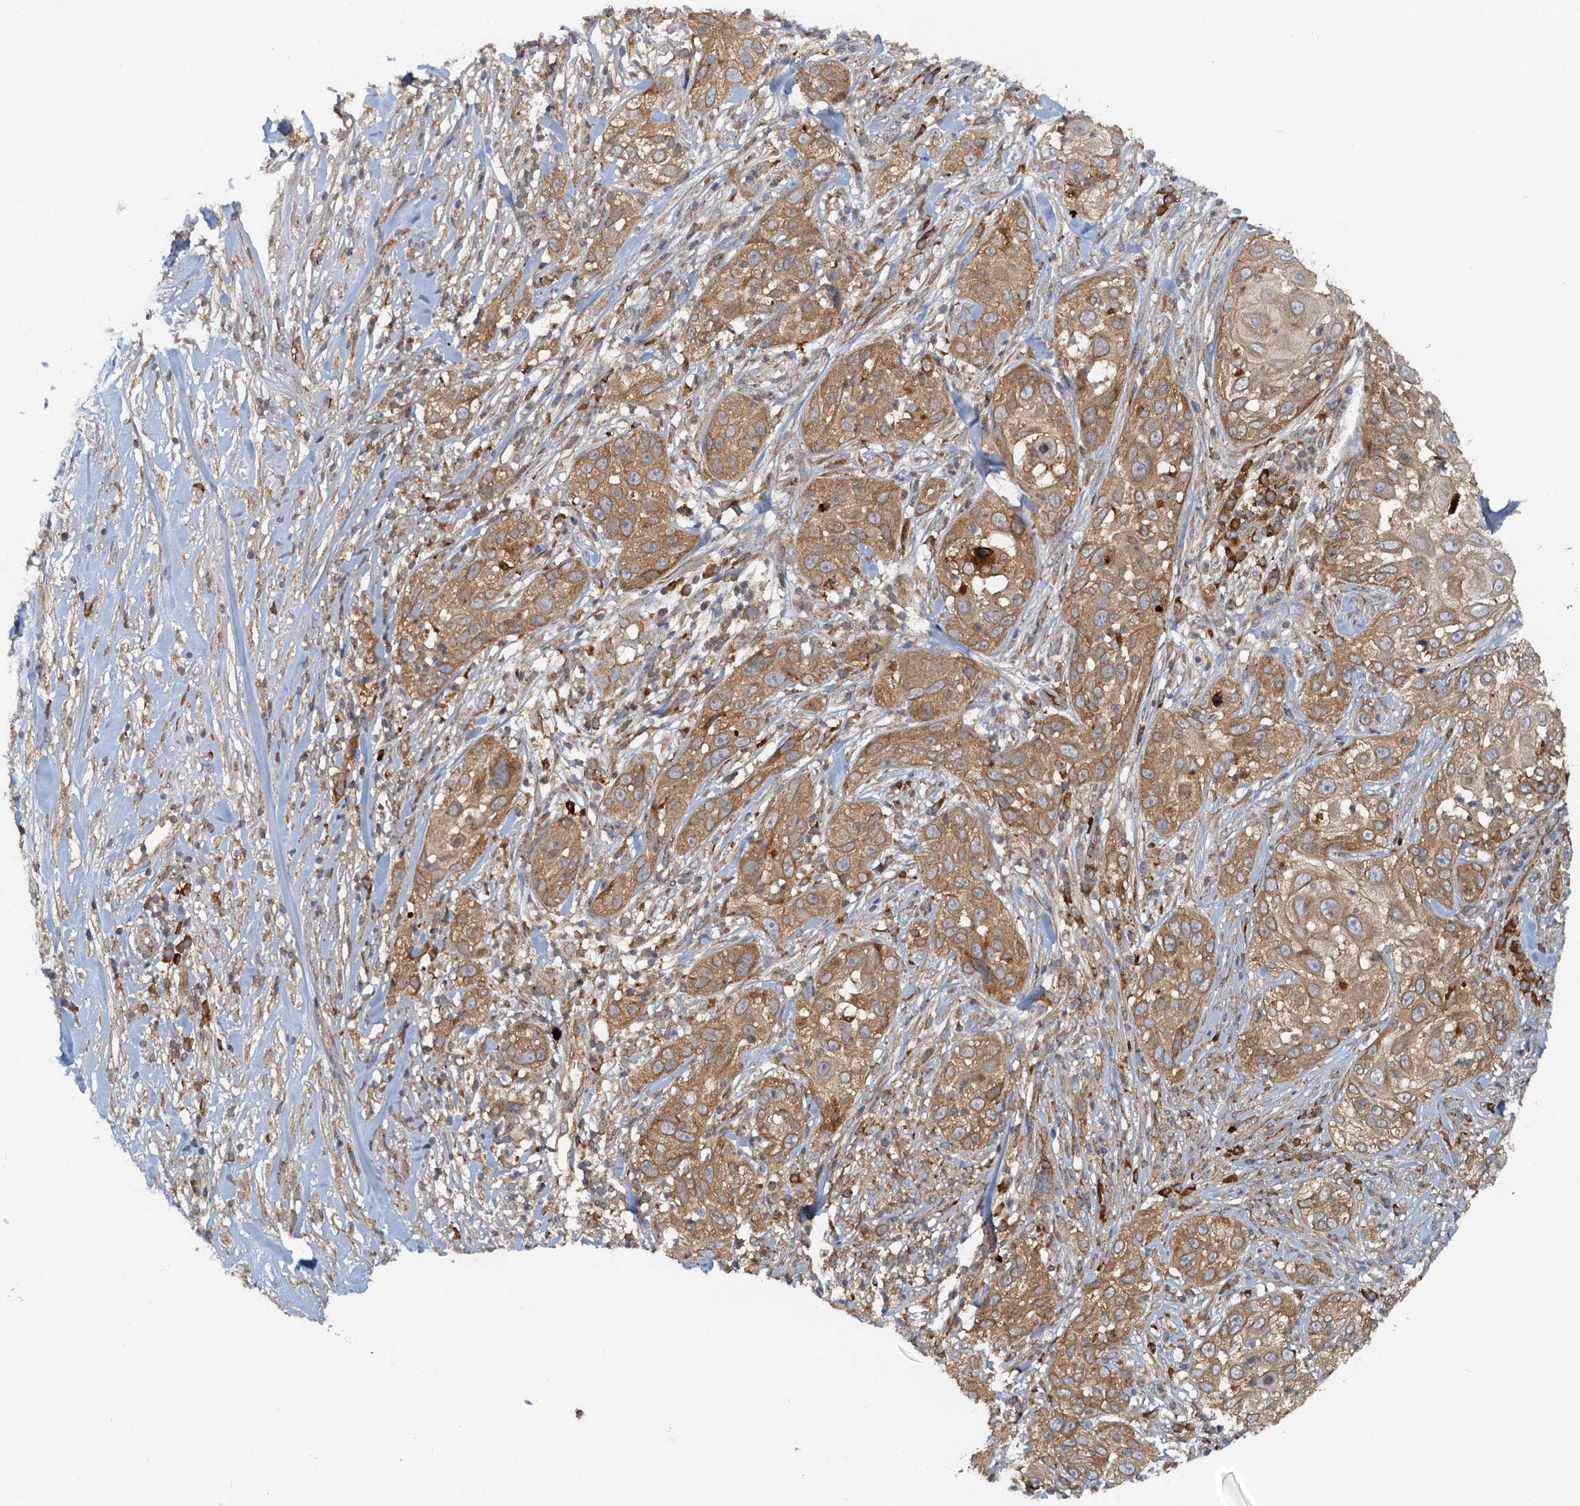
{"staining": {"intensity": "moderate", "quantity": ">75%", "location": "cytoplasmic/membranous"}, "tissue": "skin cancer", "cell_type": "Tumor cells", "image_type": "cancer", "snomed": [{"axis": "morphology", "description": "Squamous cell carcinoma, NOS"}, {"axis": "topography", "description": "Skin"}], "caption": "The histopathology image reveals immunohistochemical staining of squamous cell carcinoma (skin). There is moderate cytoplasmic/membranous positivity is identified in approximately >75% of tumor cells. (DAB (3,3'-diaminobenzidine) IHC, brown staining for protein, blue staining for nuclei).", "gene": "NIPAL3", "patient": {"sex": "female", "age": 44}}